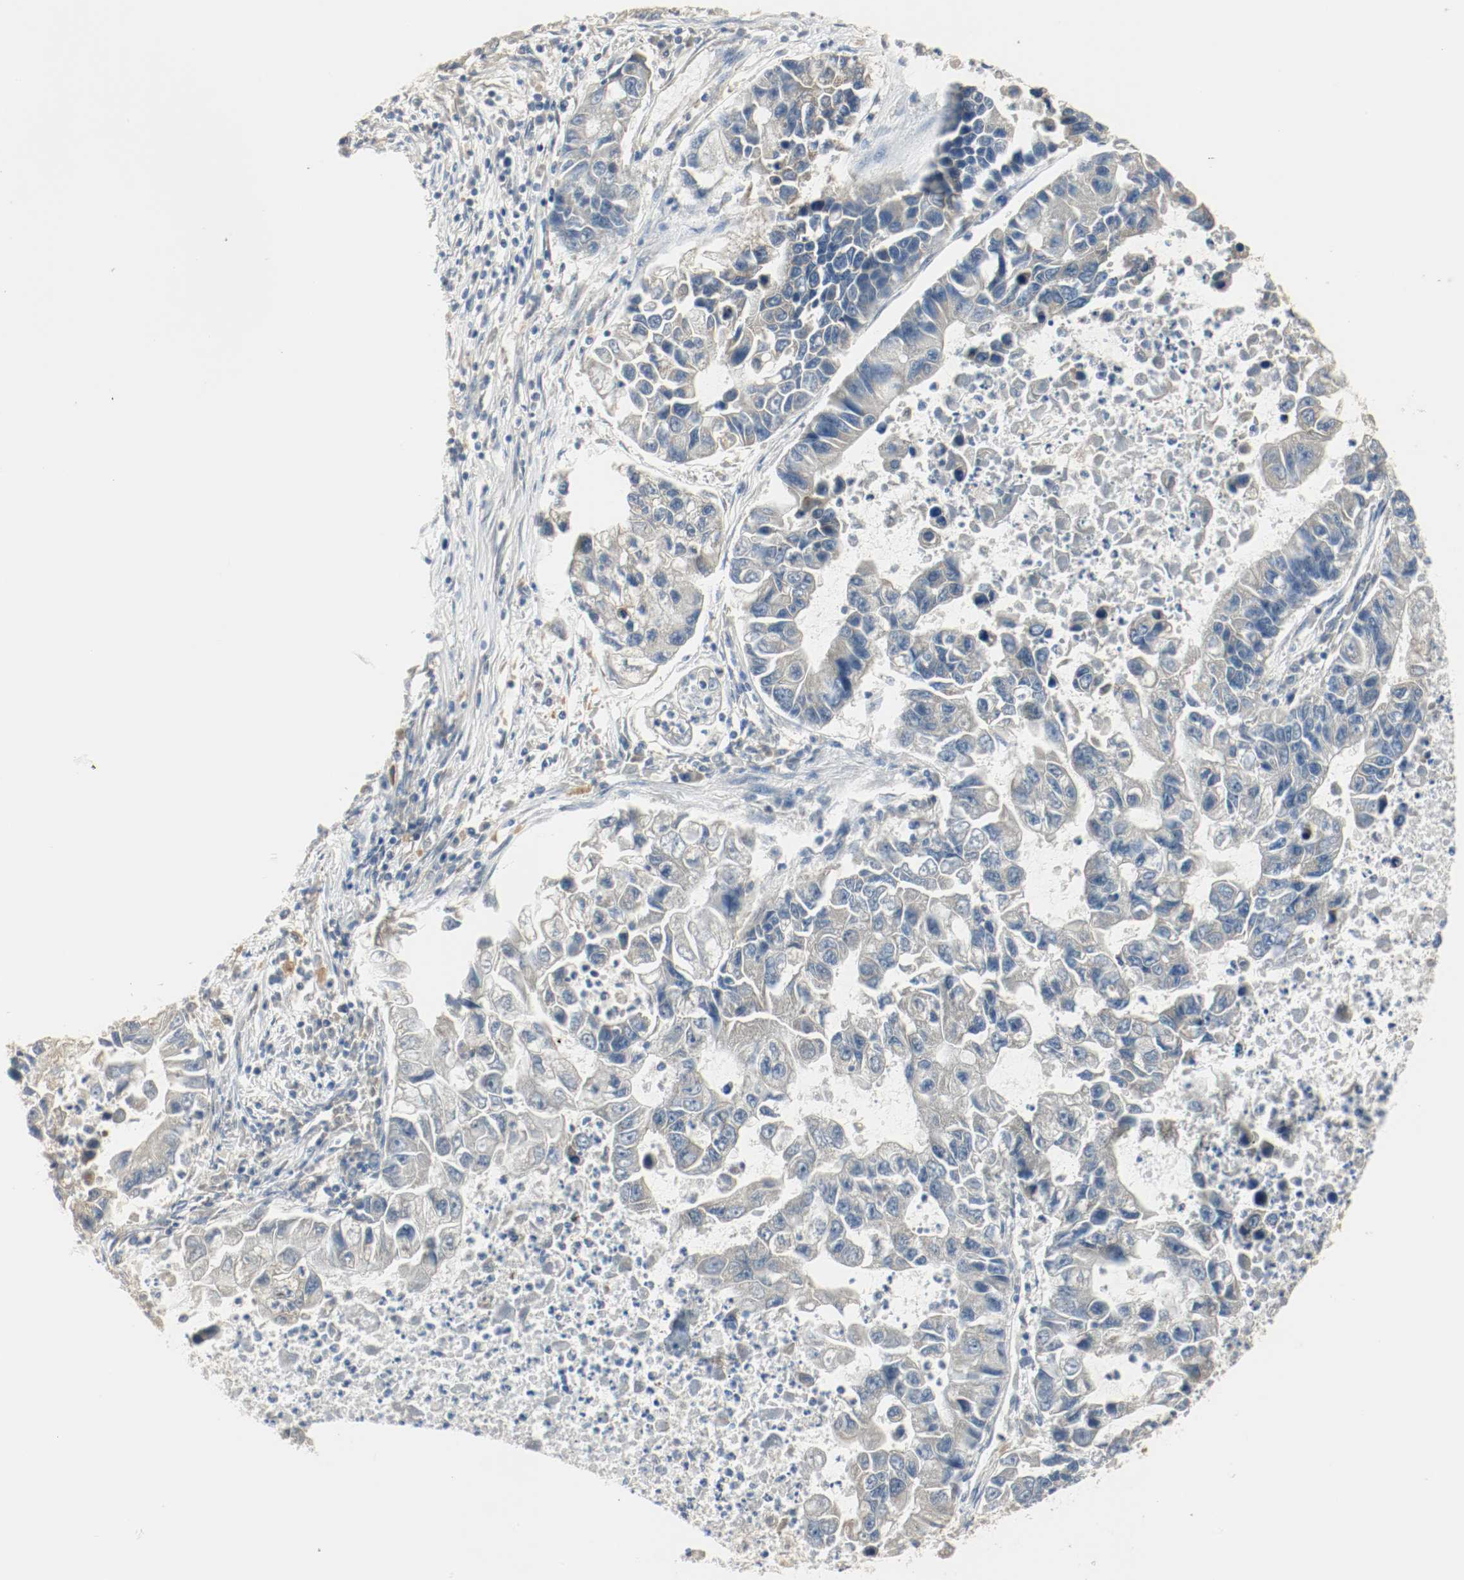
{"staining": {"intensity": "weak", "quantity": "<25%", "location": "cytoplasmic/membranous"}, "tissue": "lung cancer", "cell_type": "Tumor cells", "image_type": "cancer", "snomed": [{"axis": "morphology", "description": "Adenocarcinoma, NOS"}, {"axis": "topography", "description": "Lung"}], "caption": "Immunohistochemical staining of human lung cancer (adenocarcinoma) displays no significant expression in tumor cells.", "gene": "MELTF", "patient": {"sex": "female", "age": 51}}